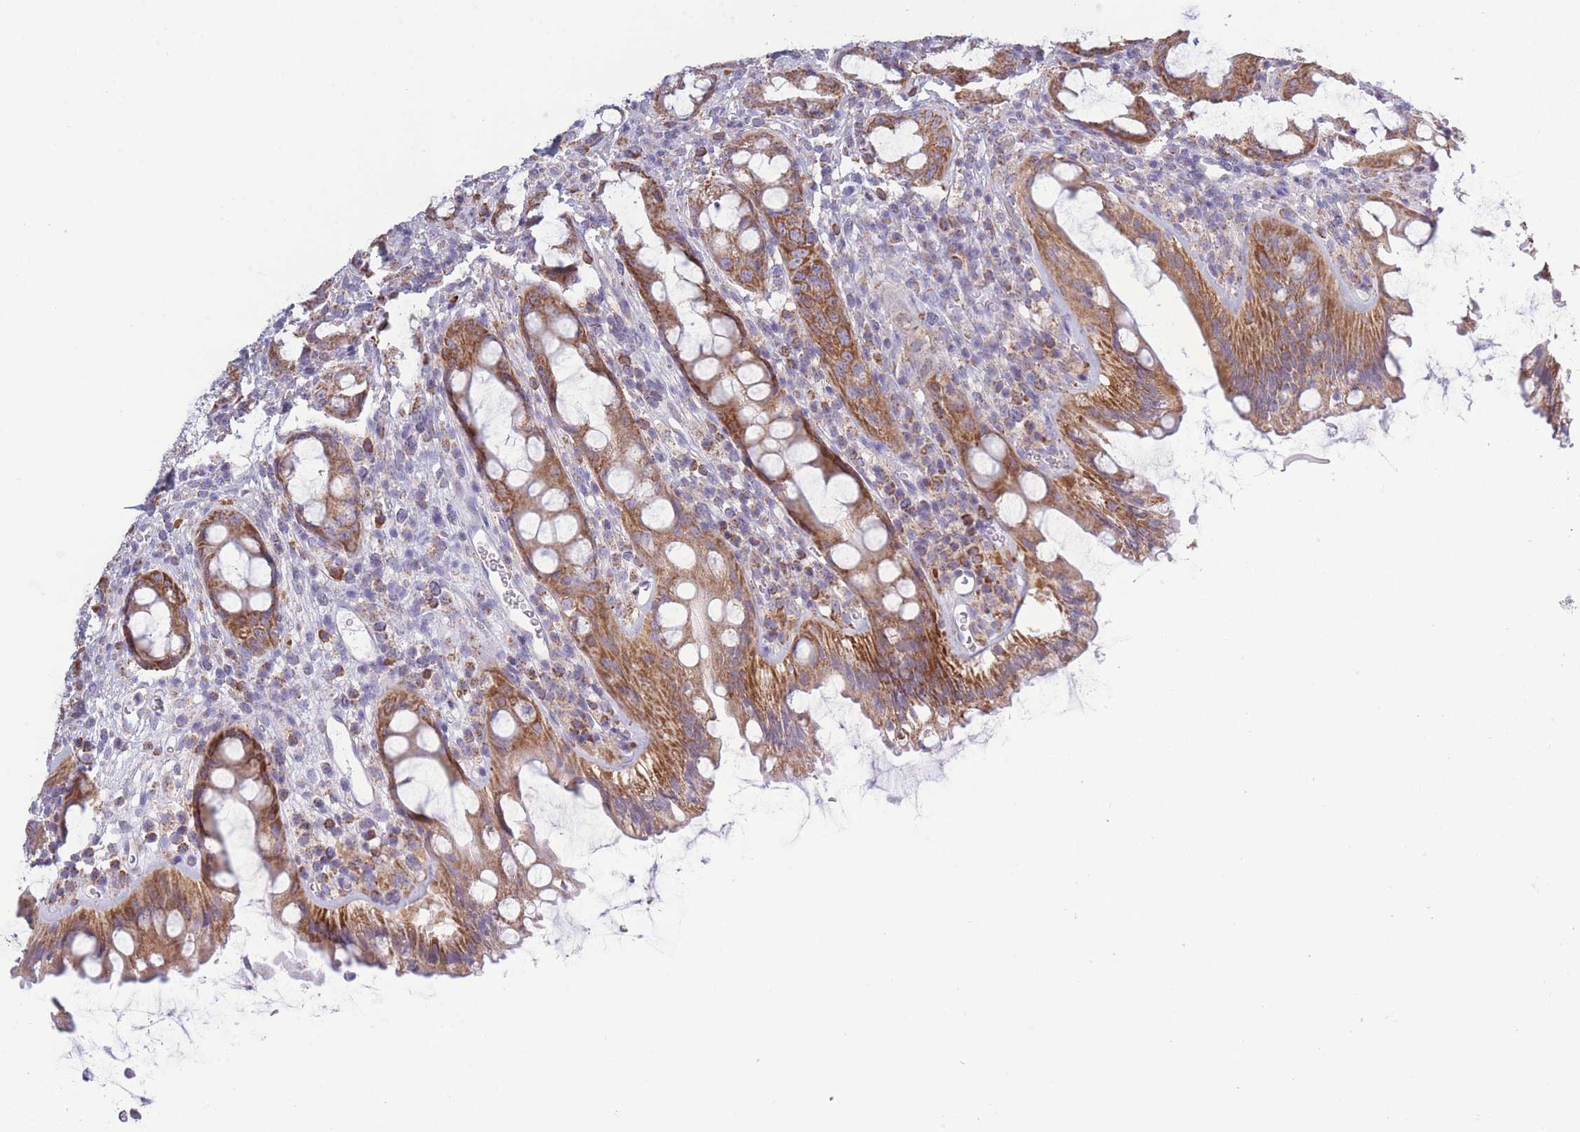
{"staining": {"intensity": "moderate", "quantity": ">75%", "location": "cytoplasmic/membranous"}, "tissue": "rectum", "cell_type": "Glandular cells", "image_type": "normal", "snomed": [{"axis": "morphology", "description": "Normal tissue, NOS"}, {"axis": "topography", "description": "Rectum"}], "caption": "Immunohistochemistry image of unremarkable rectum stained for a protein (brown), which exhibits medium levels of moderate cytoplasmic/membranous positivity in about >75% of glandular cells.", "gene": "PDHA1", "patient": {"sex": "female", "age": 57}}